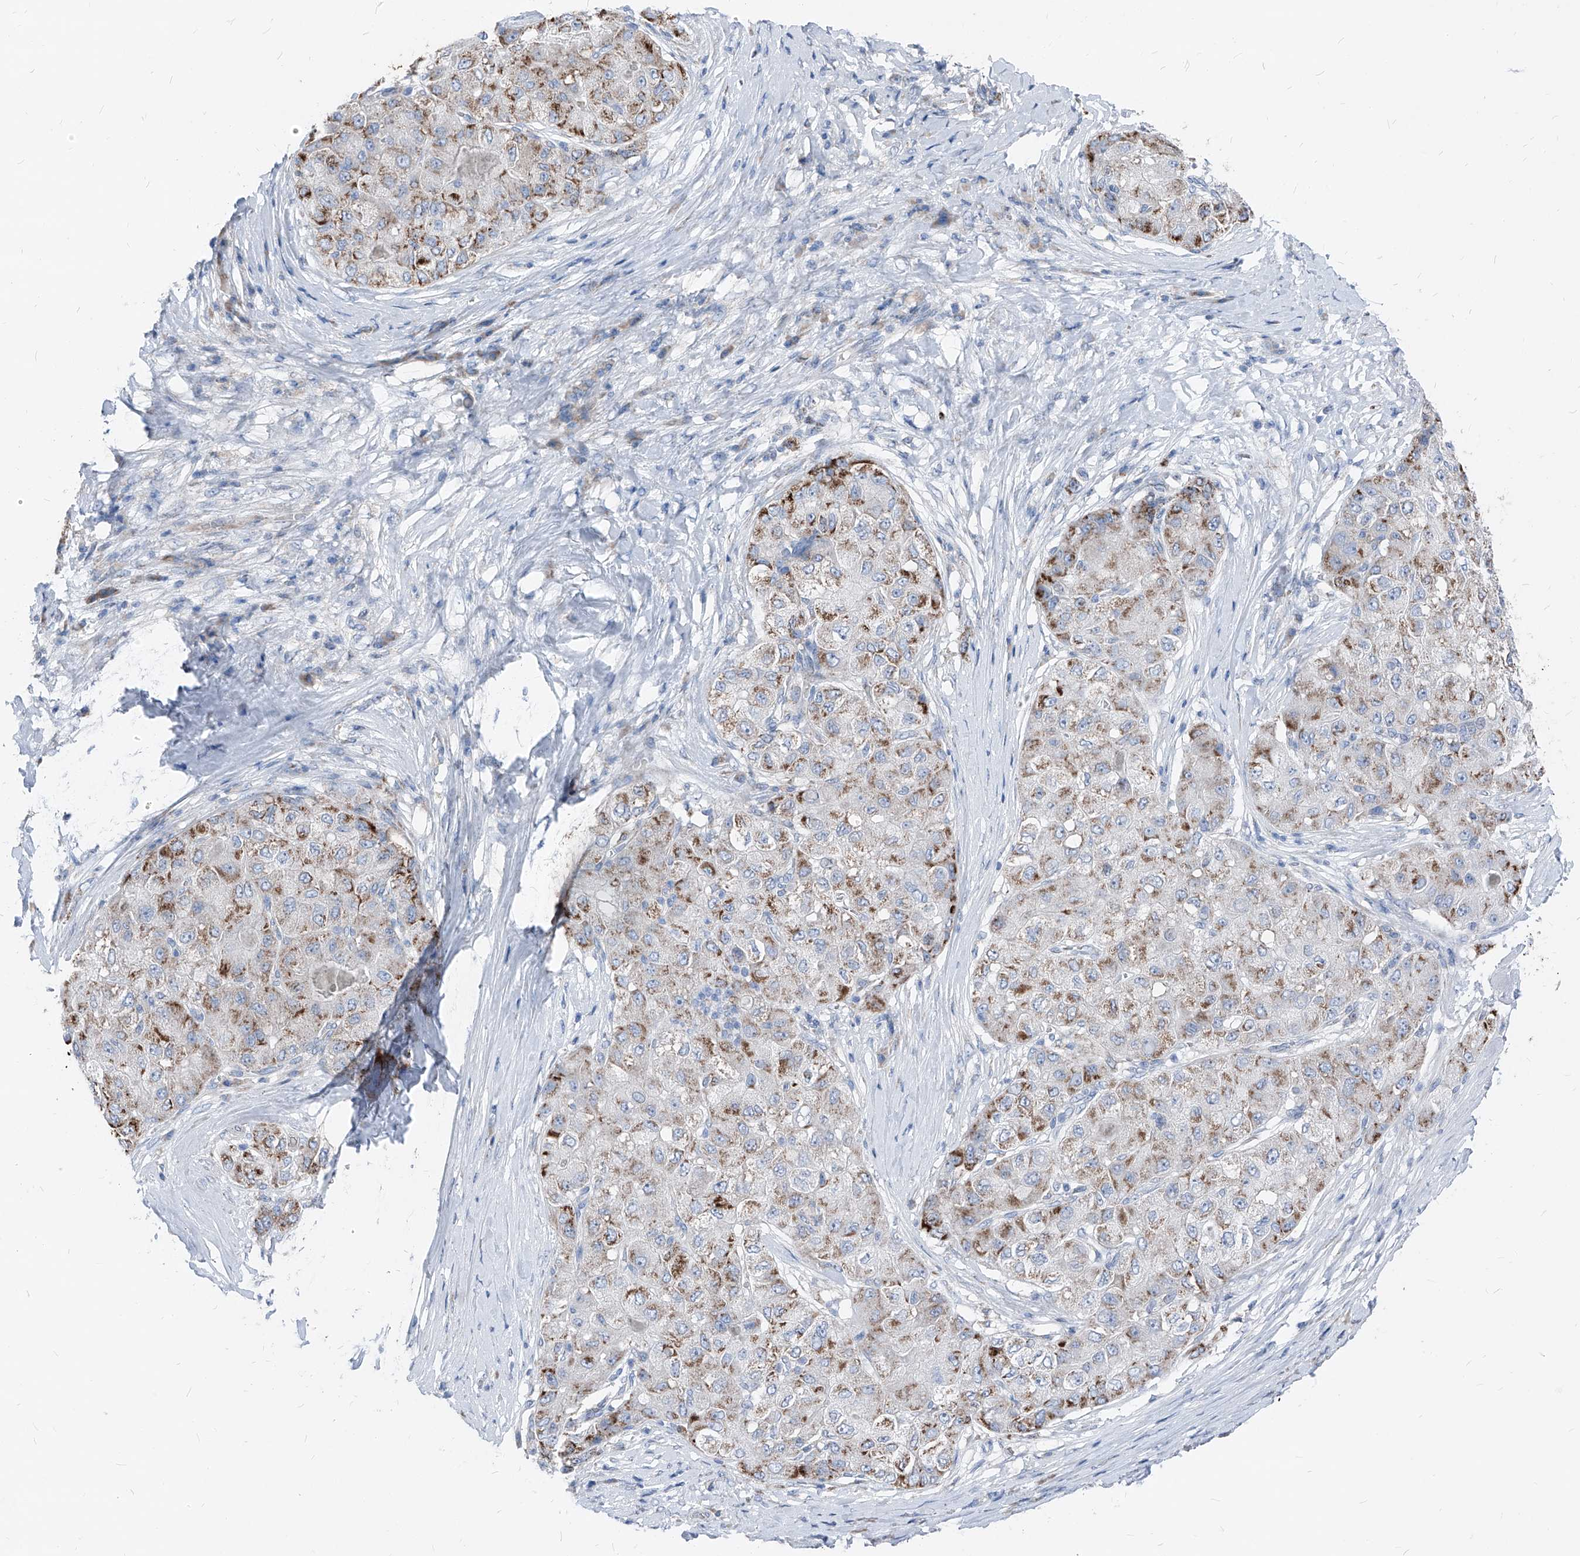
{"staining": {"intensity": "moderate", "quantity": "25%-75%", "location": "cytoplasmic/membranous"}, "tissue": "liver cancer", "cell_type": "Tumor cells", "image_type": "cancer", "snomed": [{"axis": "morphology", "description": "Carcinoma, Hepatocellular, NOS"}, {"axis": "topography", "description": "Liver"}], "caption": "Brown immunohistochemical staining in human hepatocellular carcinoma (liver) reveals moderate cytoplasmic/membranous expression in approximately 25%-75% of tumor cells. The protein is shown in brown color, while the nuclei are stained blue.", "gene": "AGPS", "patient": {"sex": "male", "age": 80}}